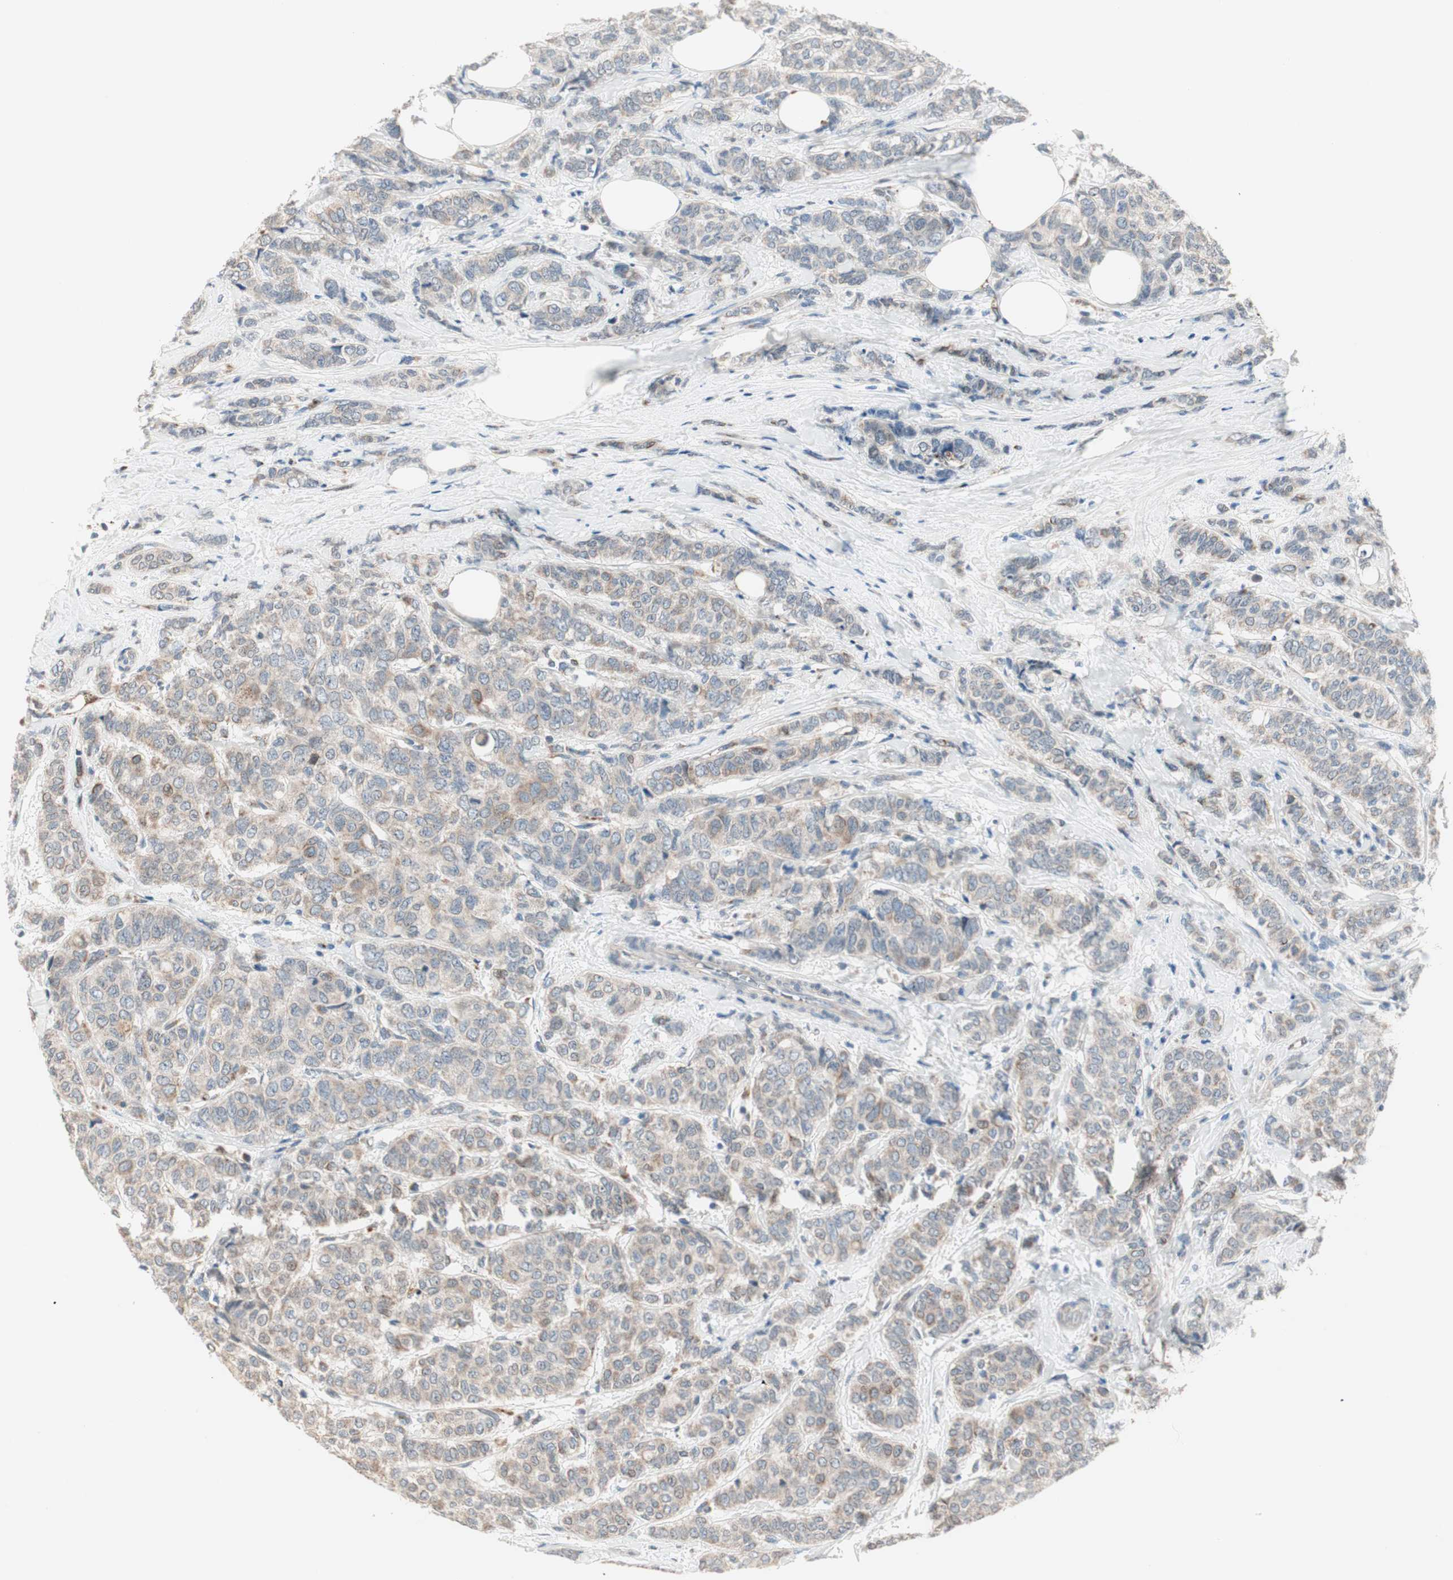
{"staining": {"intensity": "weak", "quantity": "25%-75%", "location": "cytoplasmic/membranous"}, "tissue": "breast cancer", "cell_type": "Tumor cells", "image_type": "cancer", "snomed": [{"axis": "morphology", "description": "Lobular carcinoma"}, {"axis": "topography", "description": "Breast"}], "caption": "Brown immunohistochemical staining in lobular carcinoma (breast) demonstrates weak cytoplasmic/membranous staining in approximately 25%-75% of tumor cells.", "gene": "FGFR4", "patient": {"sex": "female", "age": 60}}